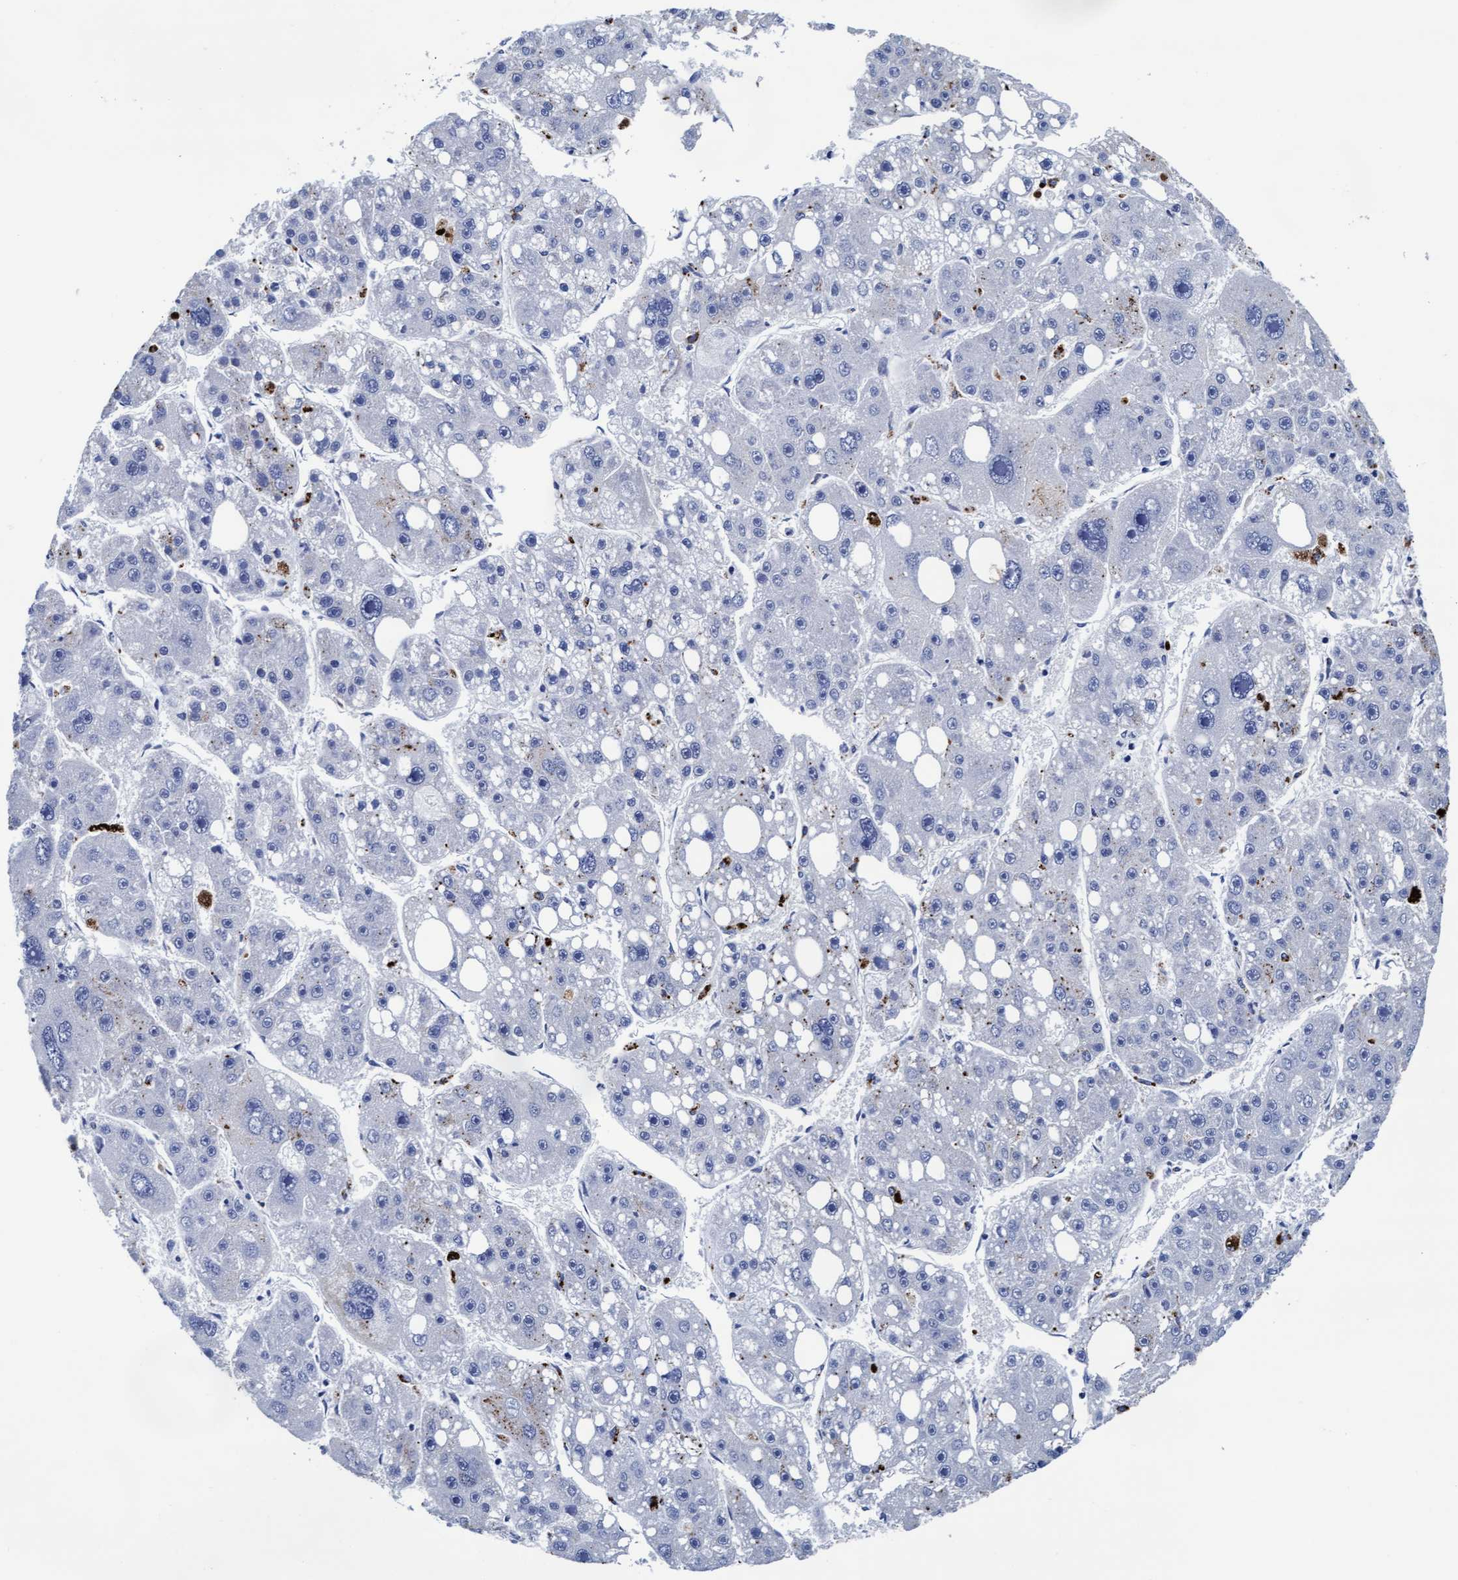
{"staining": {"intensity": "weak", "quantity": "<25%", "location": "cytoplasmic/membranous"}, "tissue": "liver cancer", "cell_type": "Tumor cells", "image_type": "cancer", "snomed": [{"axis": "morphology", "description": "Carcinoma, Hepatocellular, NOS"}, {"axis": "topography", "description": "Liver"}], "caption": "The micrograph shows no staining of tumor cells in liver cancer (hepatocellular carcinoma).", "gene": "ARSG", "patient": {"sex": "female", "age": 61}}